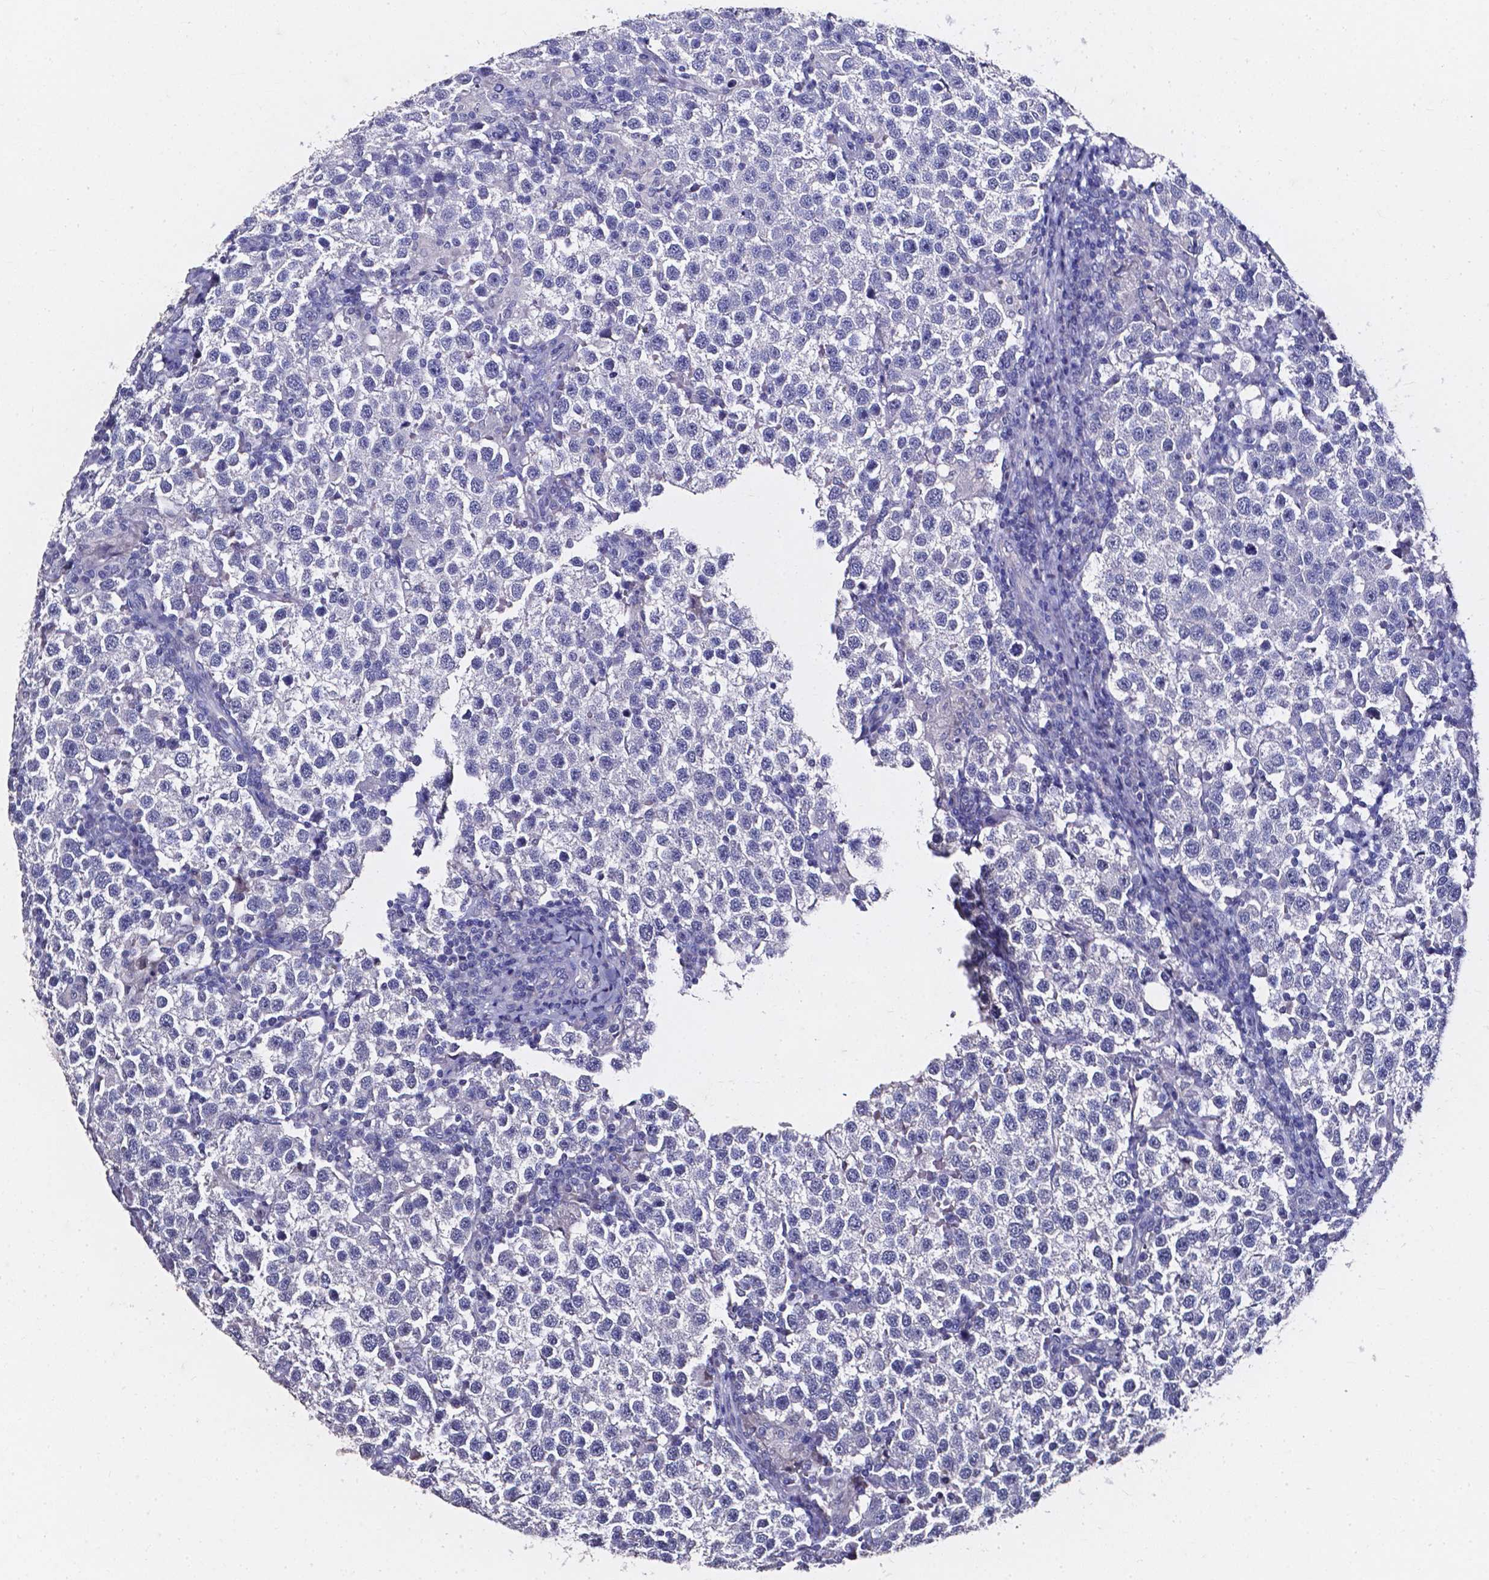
{"staining": {"intensity": "negative", "quantity": "none", "location": "none"}, "tissue": "testis cancer", "cell_type": "Tumor cells", "image_type": "cancer", "snomed": [{"axis": "morphology", "description": "Seminoma, NOS"}, {"axis": "topography", "description": "Testis"}], "caption": "IHC photomicrograph of human testis cancer (seminoma) stained for a protein (brown), which exhibits no staining in tumor cells. (DAB (3,3'-diaminobenzidine) immunohistochemistry visualized using brightfield microscopy, high magnification).", "gene": "AKR1B10", "patient": {"sex": "male", "age": 37}}